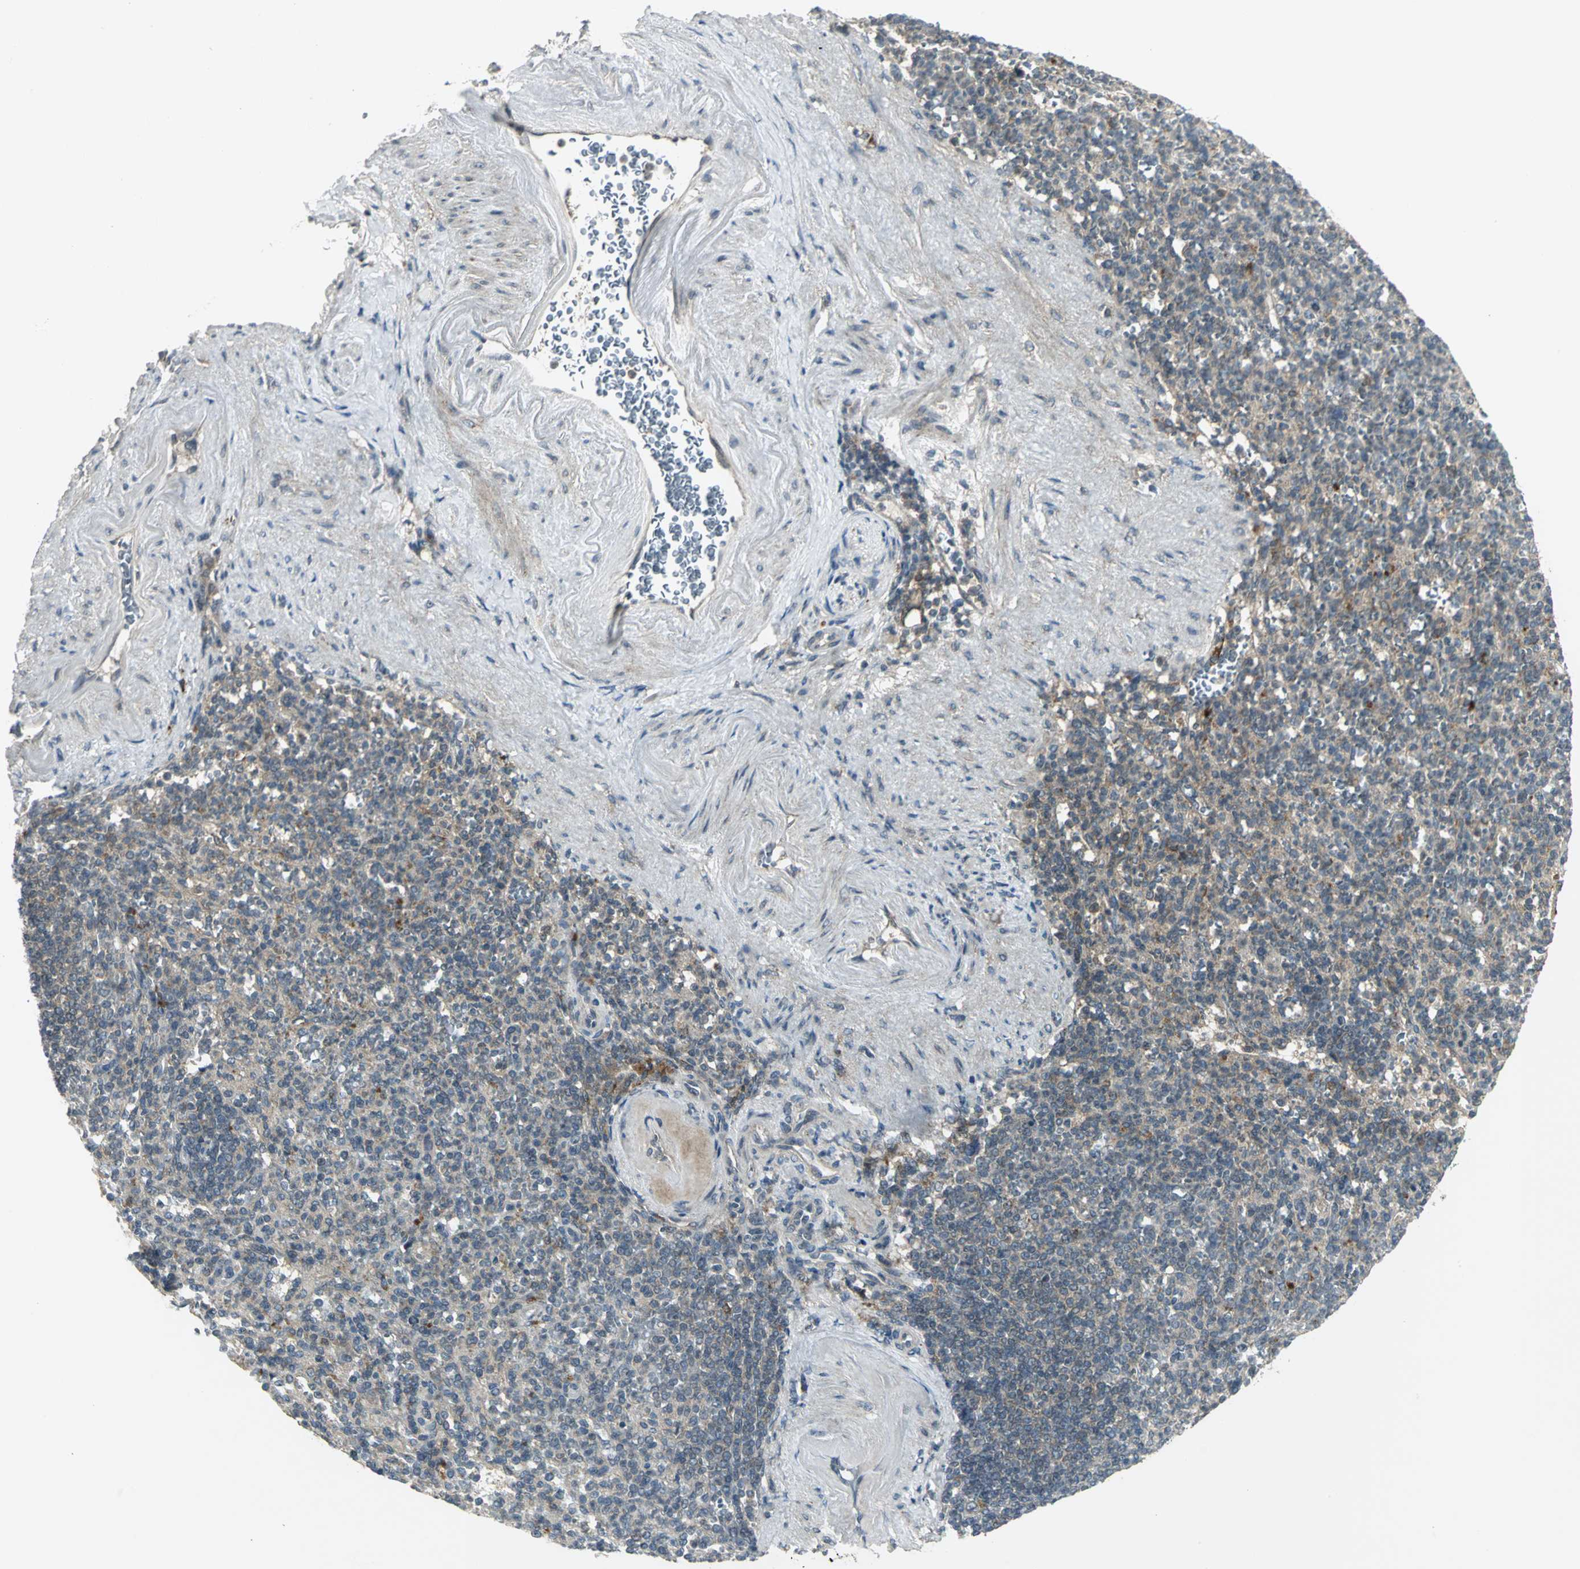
{"staining": {"intensity": "moderate", "quantity": "25%-75%", "location": "cytoplasmic/membranous"}, "tissue": "spleen", "cell_type": "Cells in red pulp", "image_type": "normal", "snomed": [{"axis": "morphology", "description": "Normal tissue, NOS"}, {"axis": "topography", "description": "Spleen"}], "caption": "A brown stain shows moderate cytoplasmic/membranous expression of a protein in cells in red pulp of normal human spleen. (DAB = brown stain, brightfield microscopy at high magnification).", "gene": "MAPK8IP3", "patient": {"sex": "female", "age": 74}}